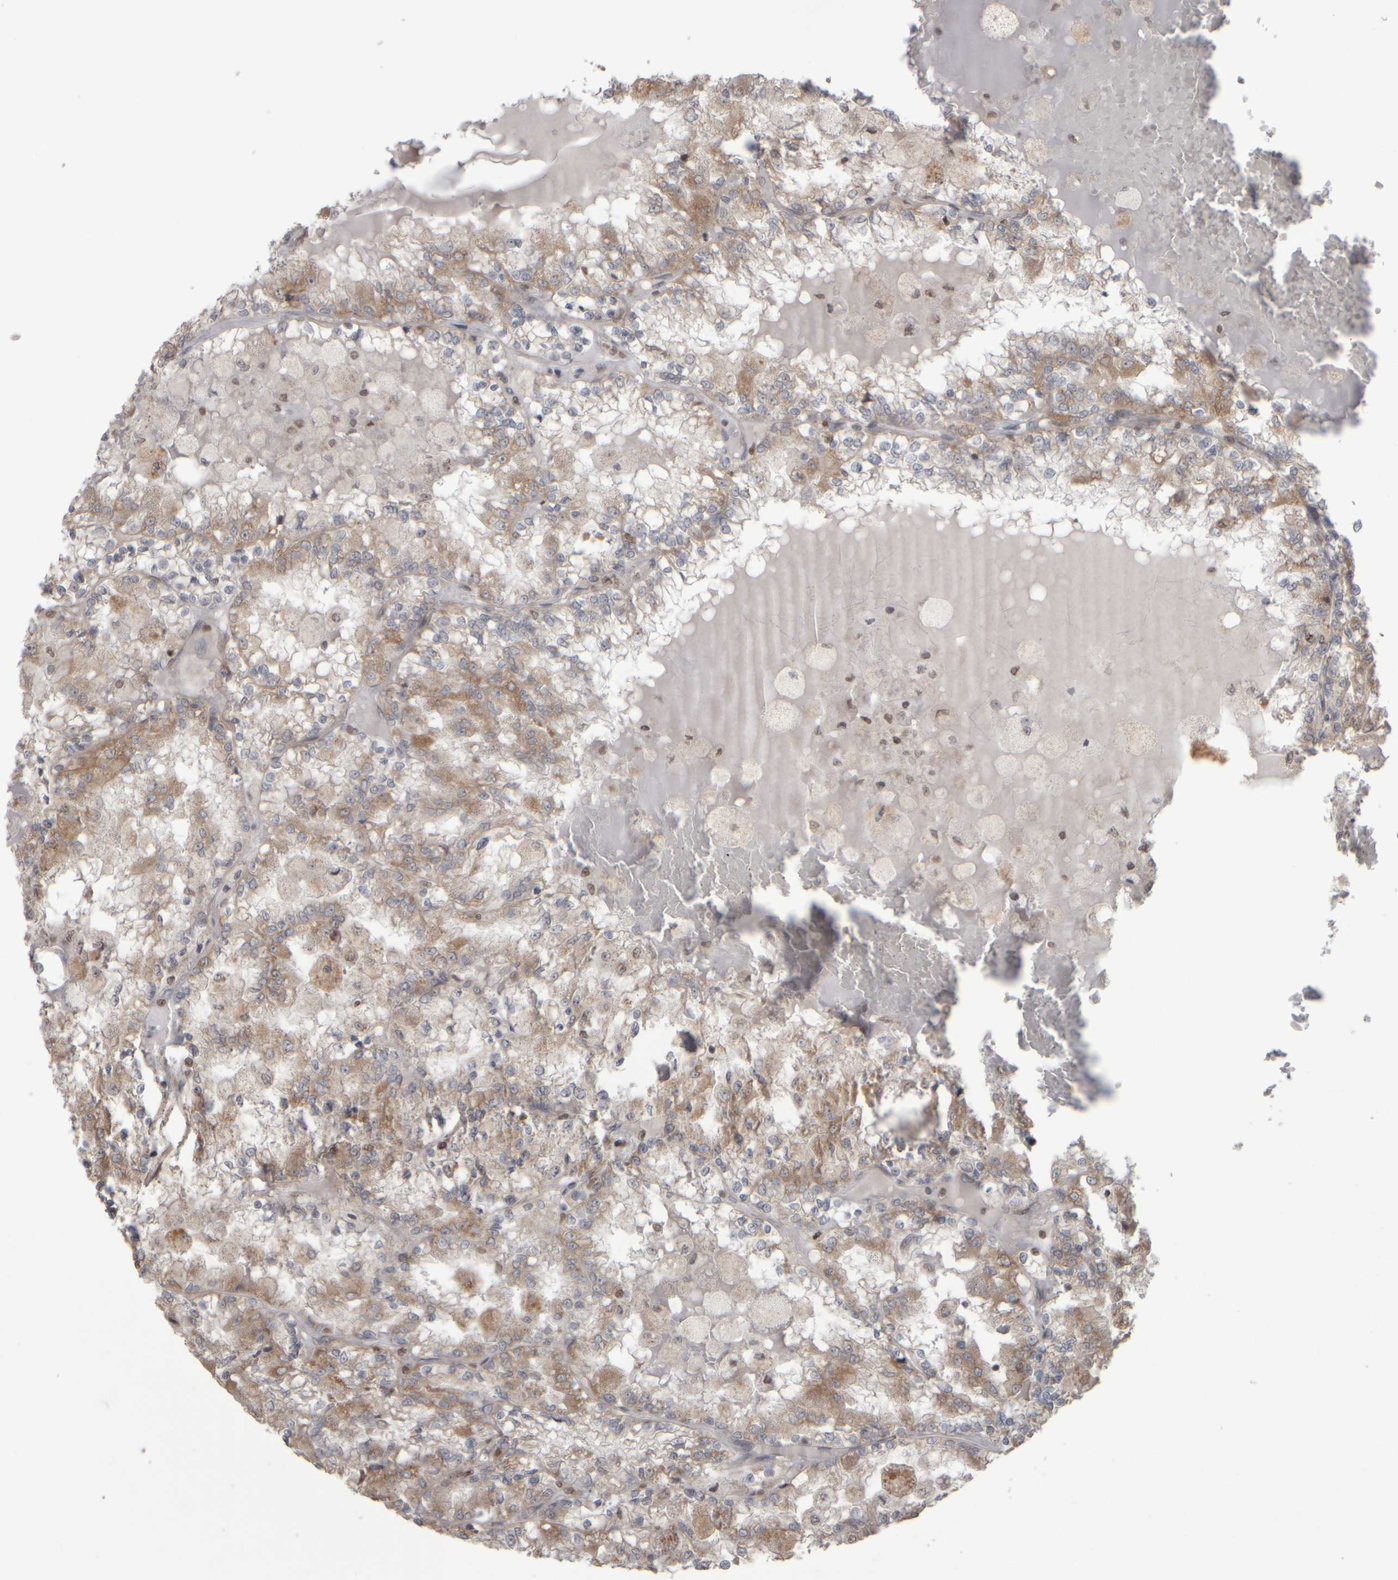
{"staining": {"intensity": "moderate", "quantity": ">75%", "location": "cytoplasmic/membranous"}, "tissue": "renal cancer", "cell_type": "Tumor cells", "image_type": "cancer", "snomed": [{"axis": "morphology", "description": "Adenocarcinoma, NOS"}, {"axis": "topography", "description": "Kidney"}], "caption": "Protein staining of renal adenocarcinoma tissue reveals moderate cytoplasmic/membranous positivity in approximately >75% of tumor cells. (DAB (3,3'-diaminobenzidine) = brown stain, brightfield microscopy at high magnification).", "gene": "CWC27", "patient": {"sex": "female", "age": 56}}